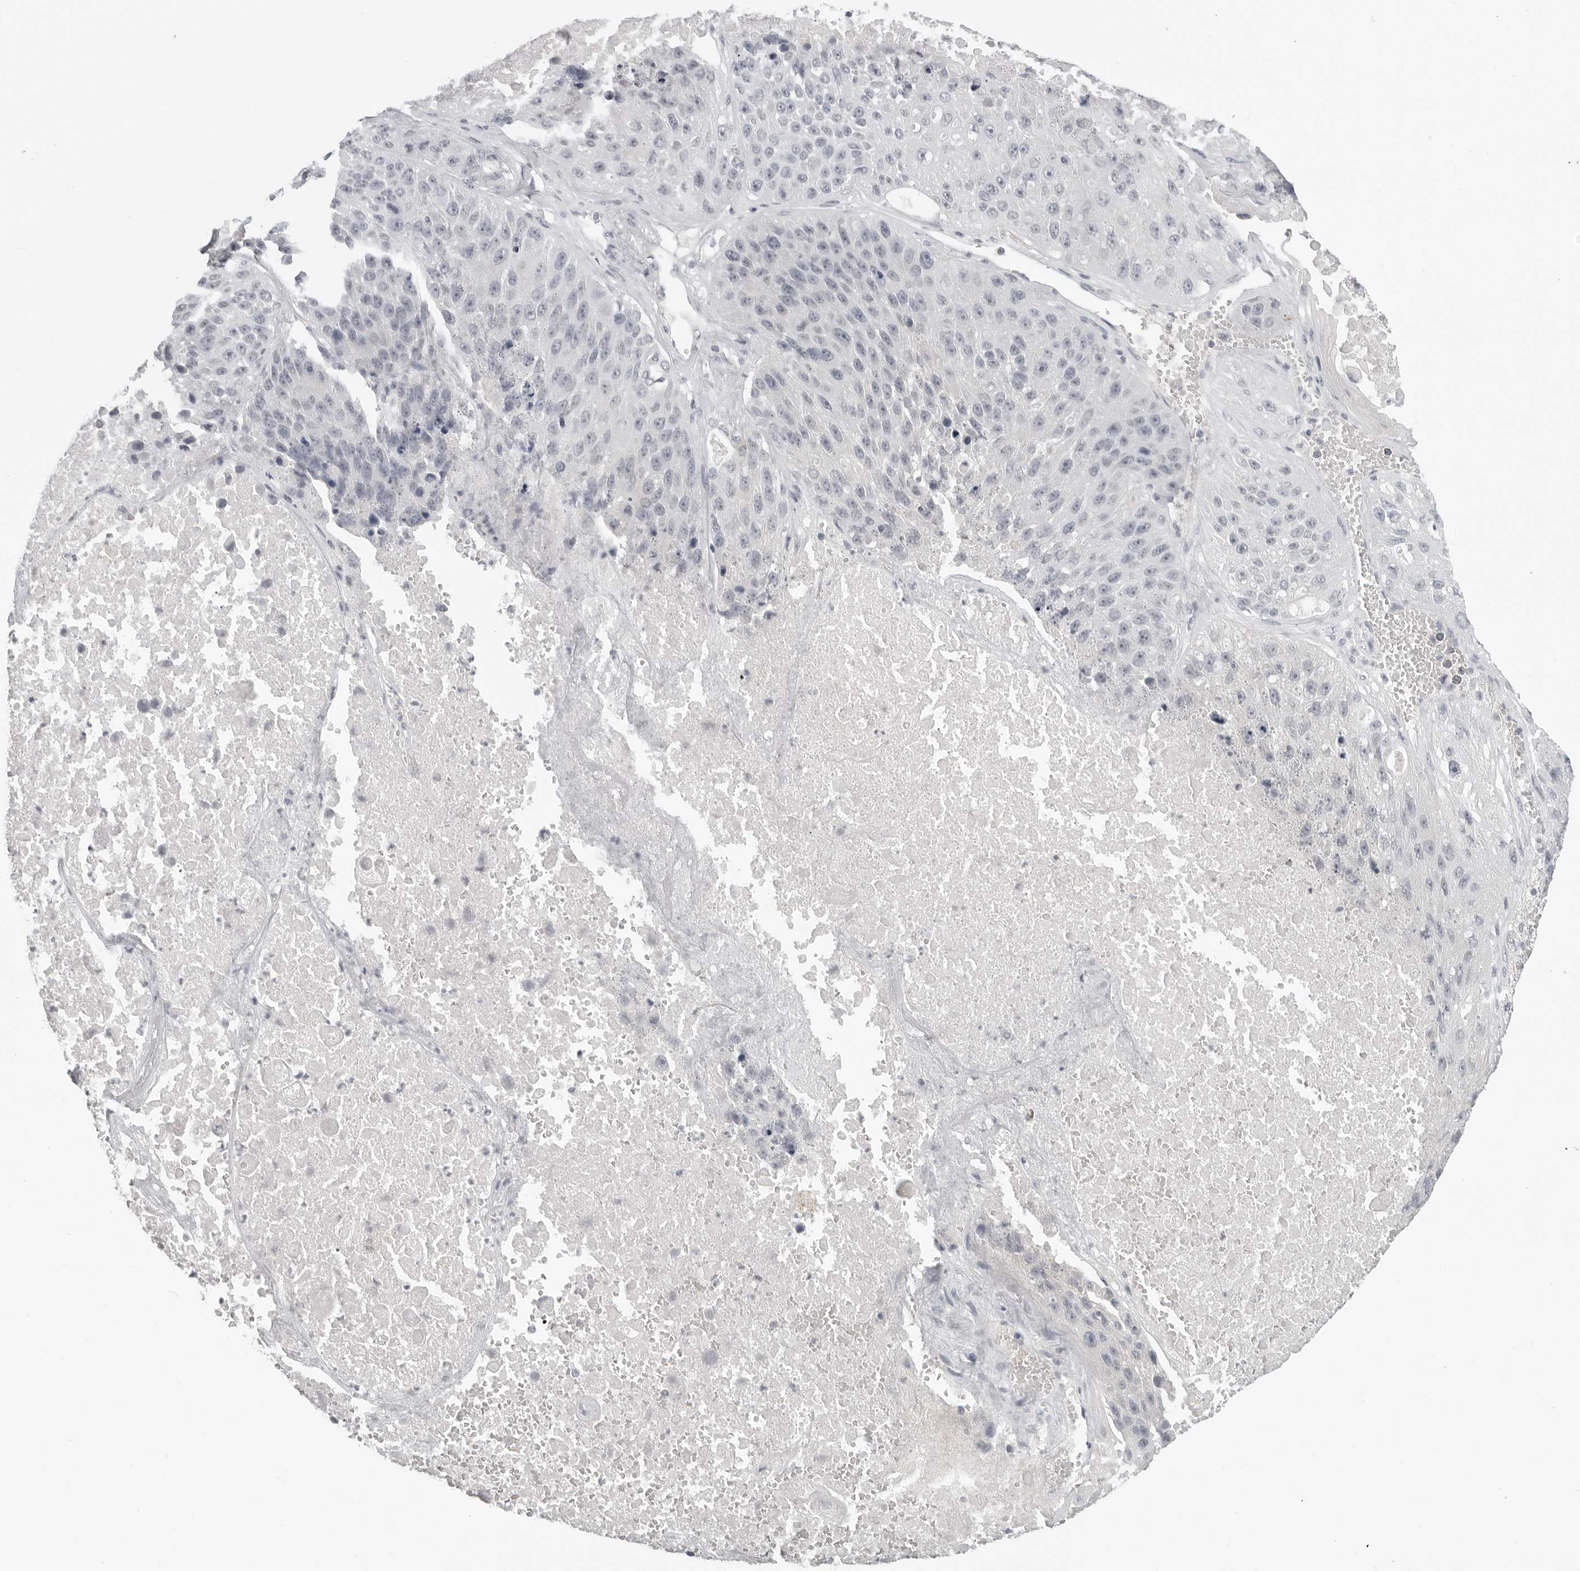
{"staining": {"intensity": "weak", "quantity": "<25%", "location": "nuclear"}, "tissue": "lung cancer", "cell_type": "Tumor cells", "image_type": "cancer", "snomed": [{"axis": "morphology", "description": "Squamous cell carcinoma, NOS"}, {"axis": "topography", "description": "Lung"}], "caption": "The immunohistochemistry (IHC) photomicrograph has no significant expression in tumor cells of squamous cell carcinoma (lung) tissue.", "gene": "BPIFA1", "patient": {"sex": "male", "age": 61}}